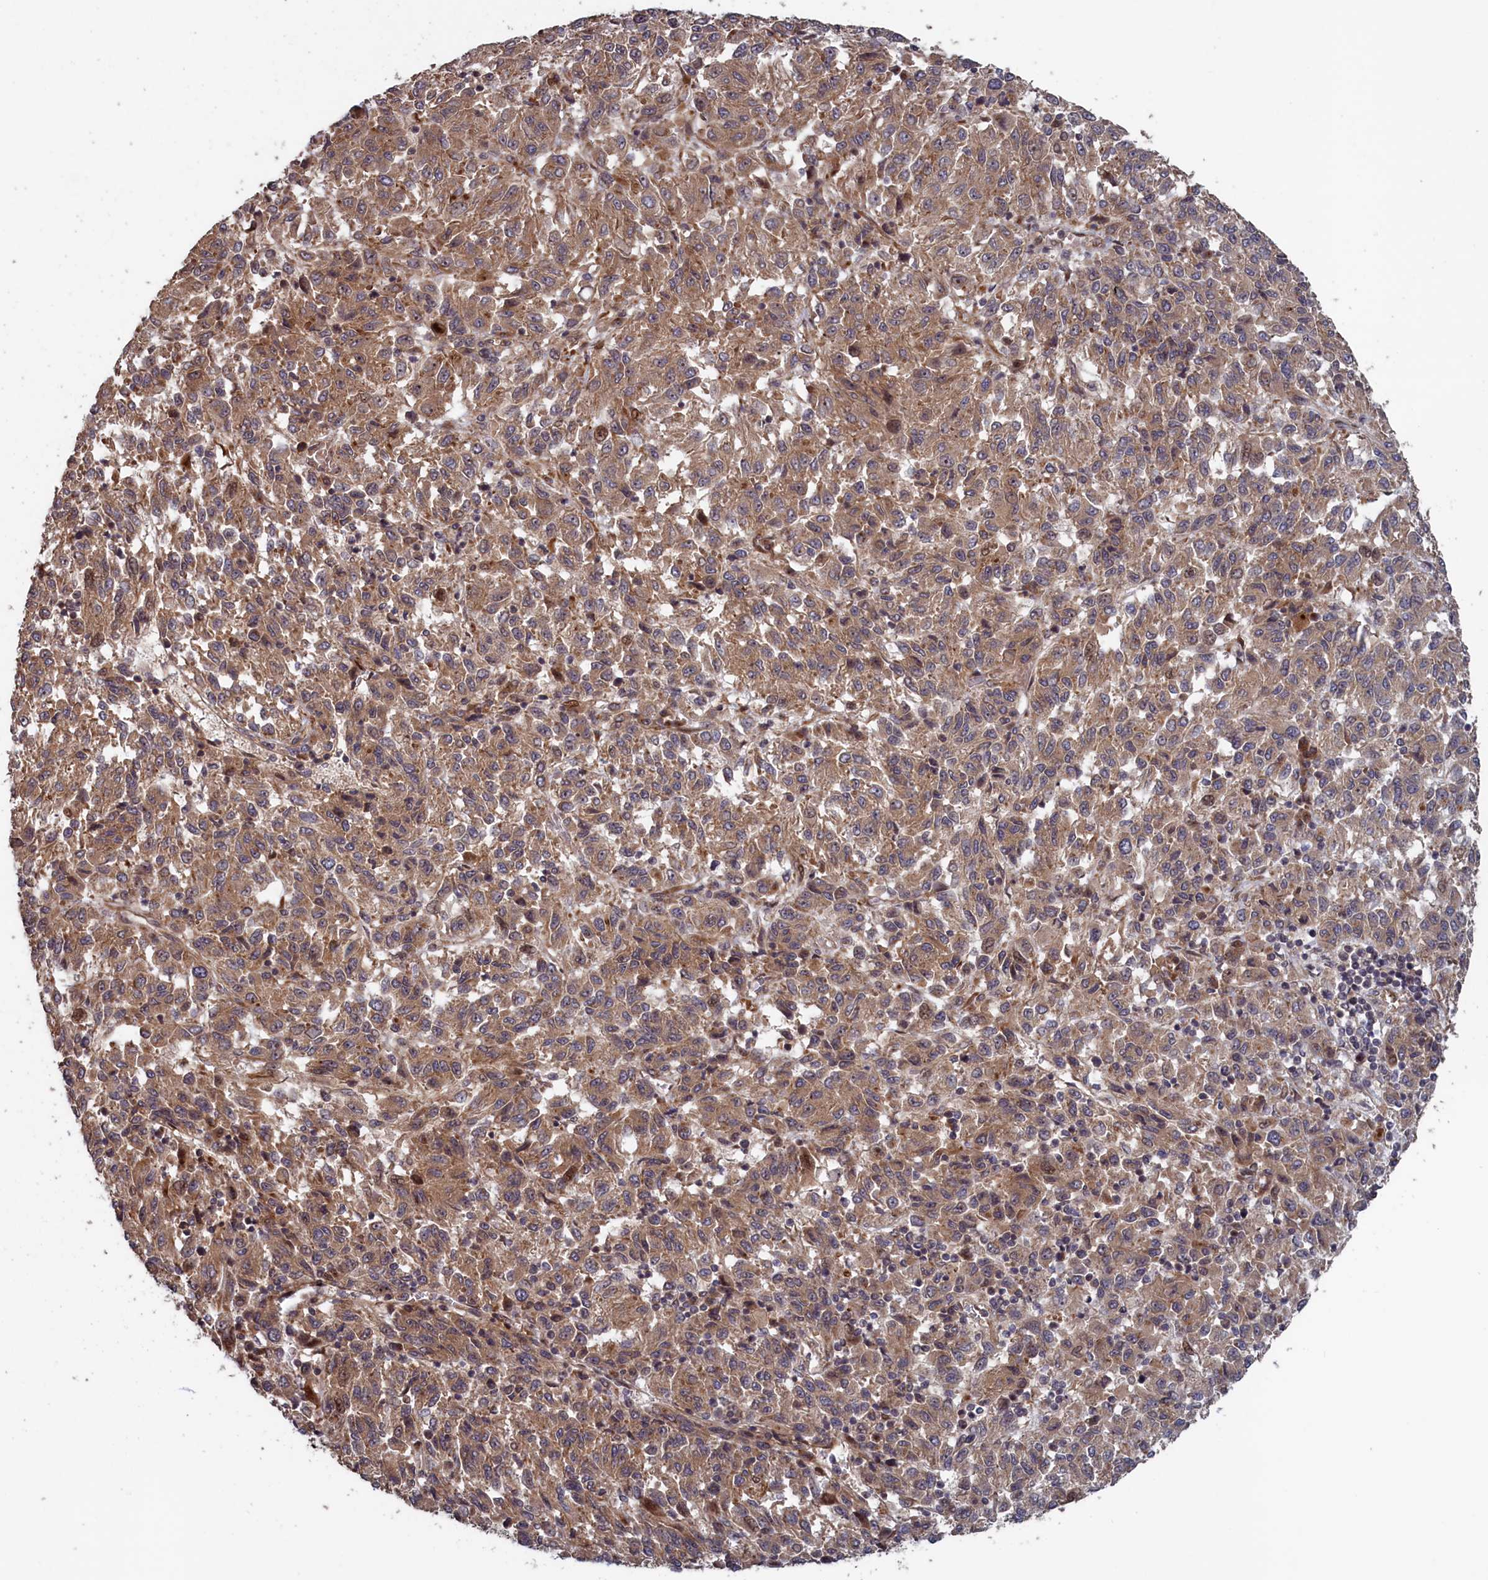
{"staining": {"intensity": "moderate", "quantity": ">75%", "location": "cytoplasmic/membranous,nuclear"}, "tissue": "melanoma", "cell_type": "Tumor cells", "image_type": "cancer", "snomed": [{"axis": "morphology", "description": "Malignant melanoma, Metastatic site"}, {"axis": "topography", "description": "Lung"}], "caption": "IHC histopathology image of melanoma stained for a protein (brown), which exhibits medium levels of moderate cytoplasmic/membranous and nuclear positivity in approximately >75% of tumor cells.", "gene": "LSG1", "patient": {"sex": "male", "age": 64}}